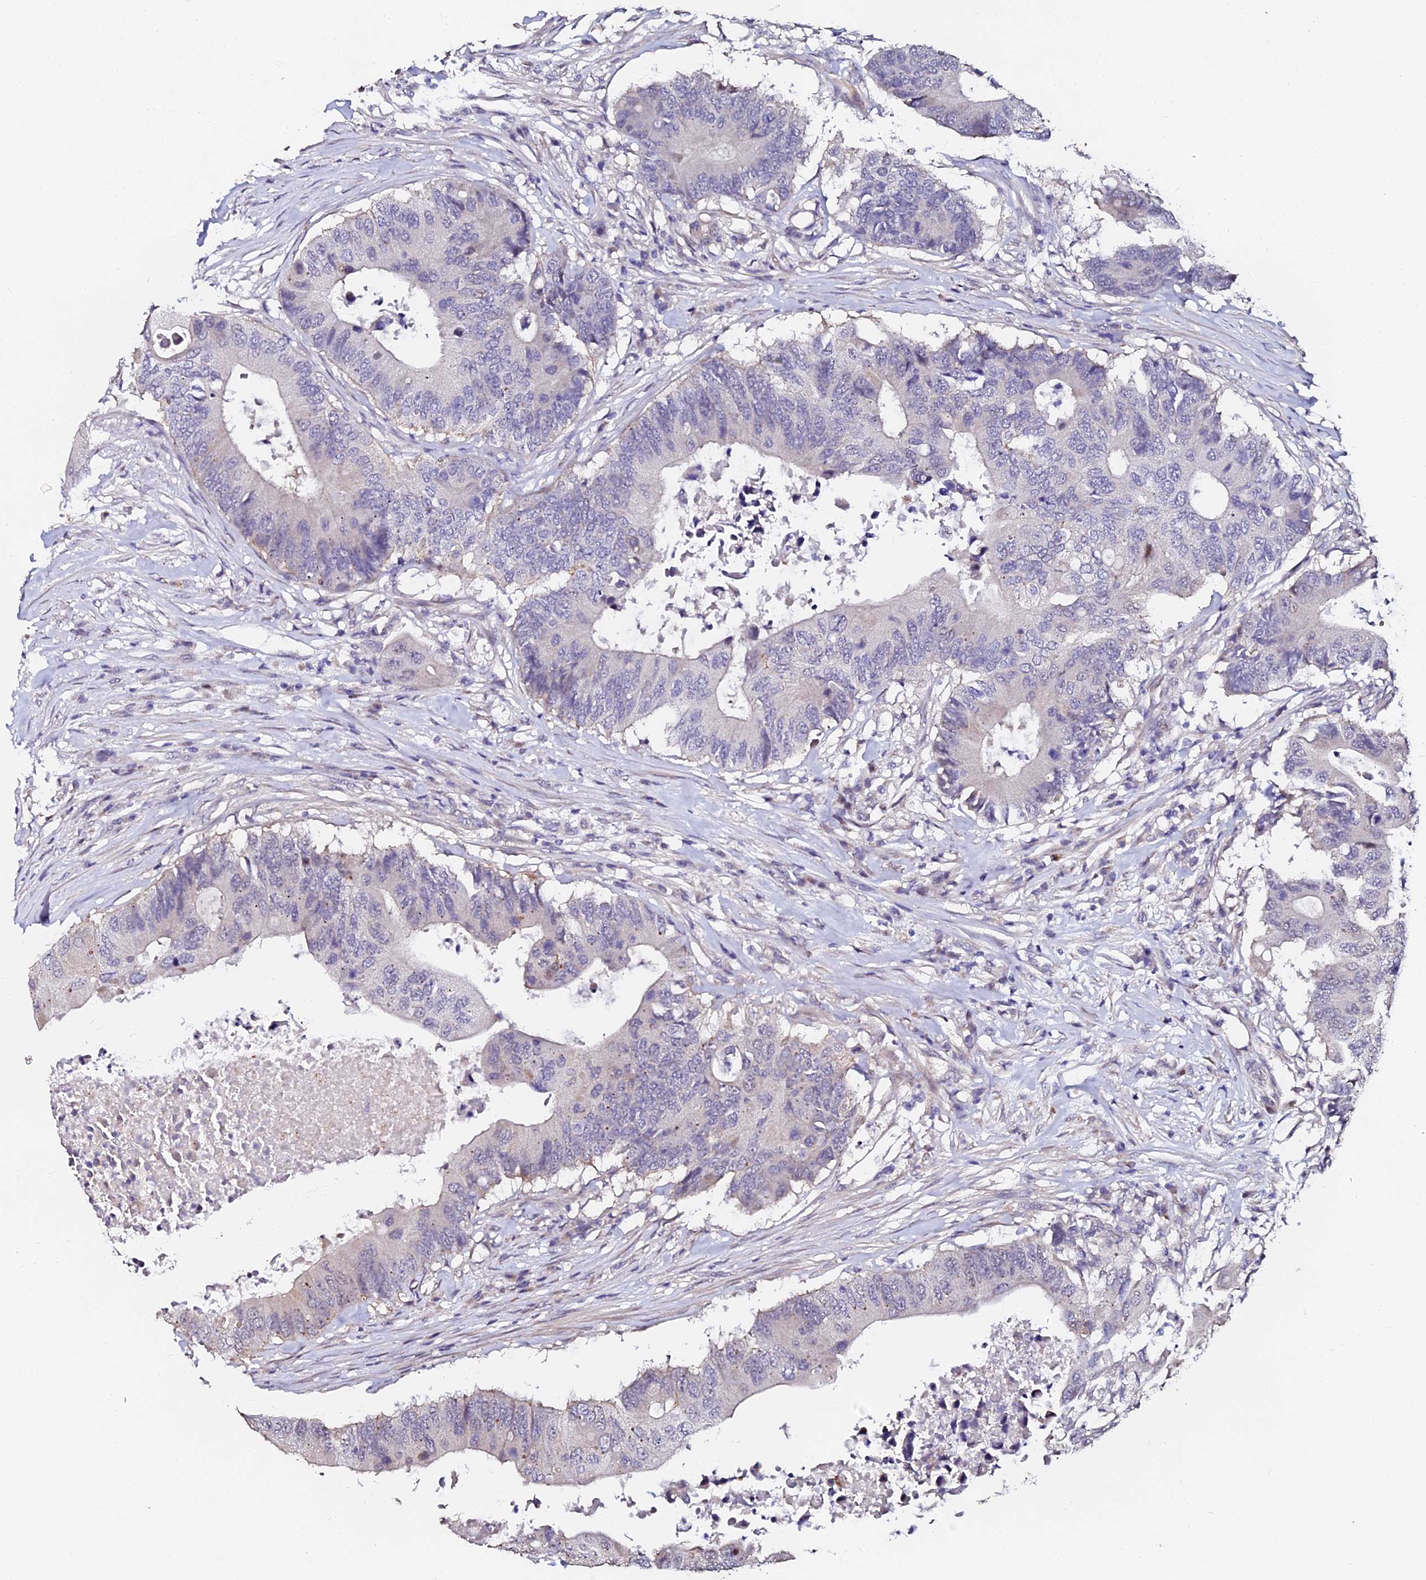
{"staining": {"intensity": "negative", "quantity": "none", "location": "none"}, "tissue": "colorectal cancer", "cell_type": "Tumor cells", "image_type": "cancer", "snomed": [{"axis": "morphology", "description": "Adenocarcinoma, NOS"}, {"axis": "topography", "description": "Colon"}], "caption": "Photomicrograph shows no protein expression in tumor cells of colorectal adenocarcinoma tissue.", "gene": "GPN3", "patient": {"sex": "male", "age": 71}}